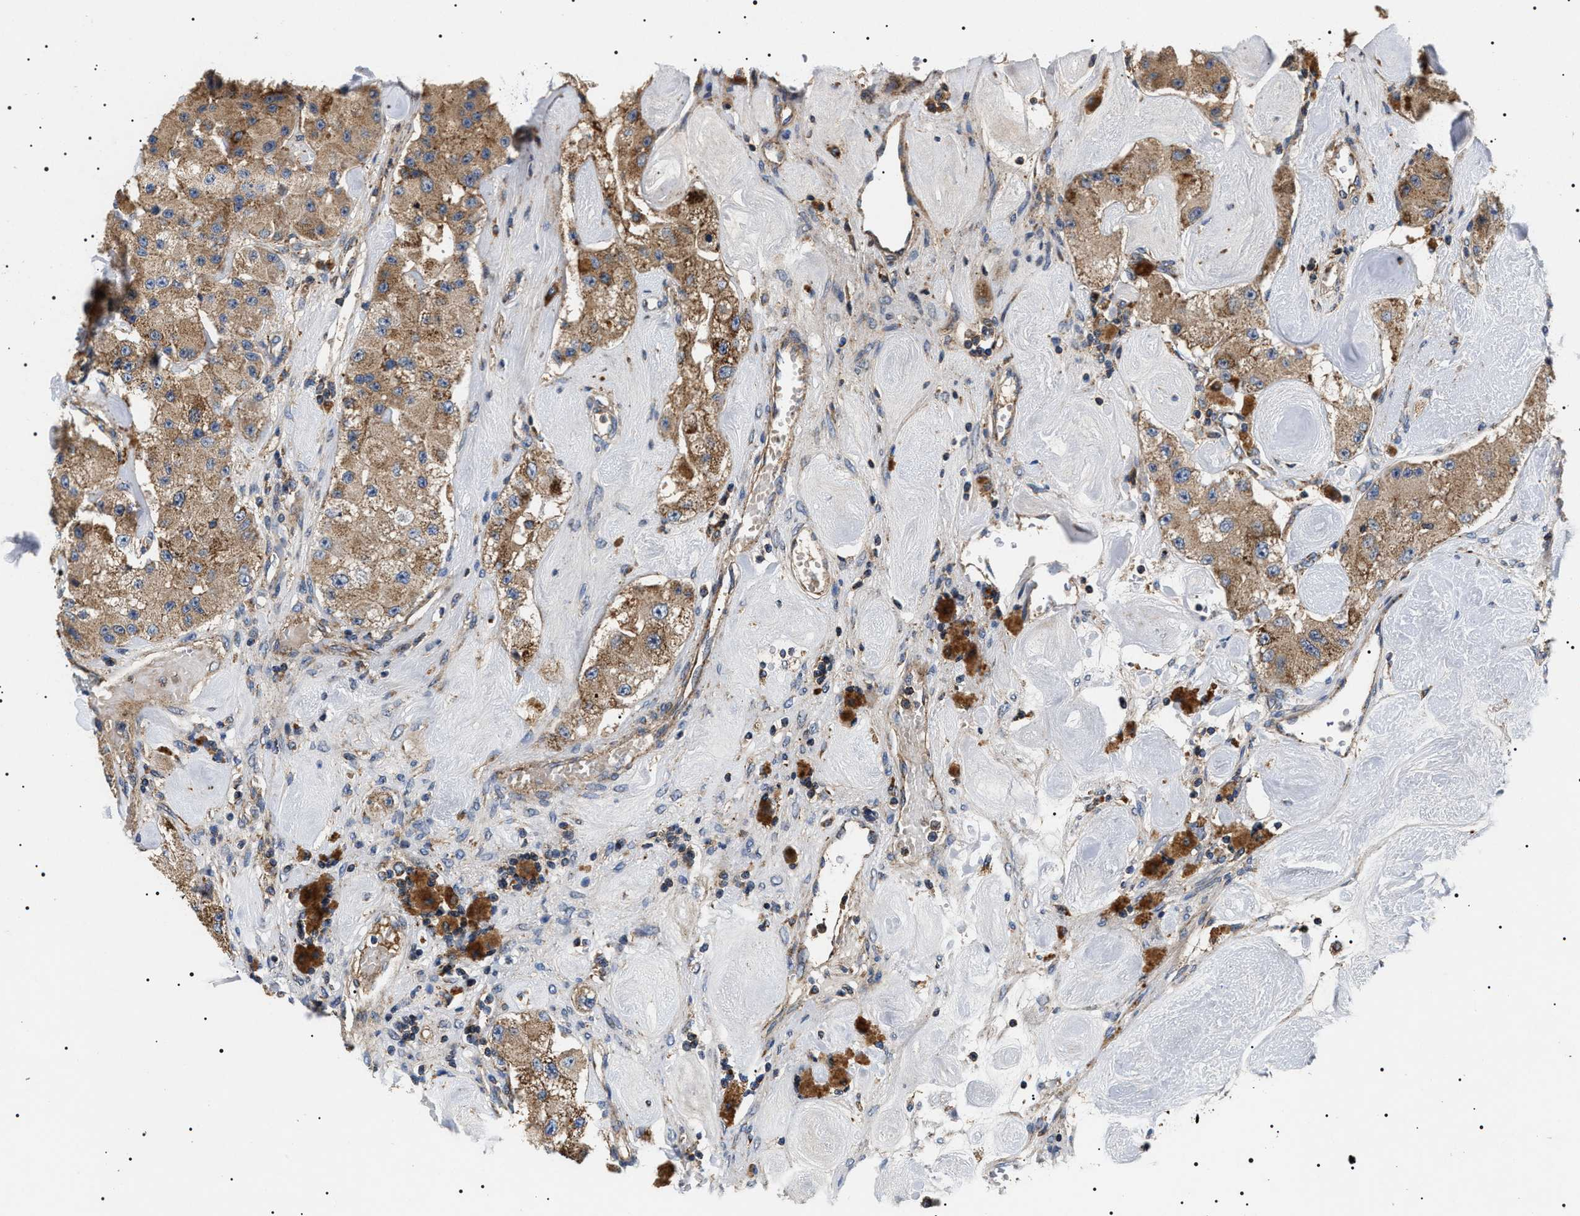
{"staining": {"intensity": "moderate", "quantity": ">75%", "location": "cytoplasmic/membranous"}, "tissue": "carcinoid", "cell_type": "Tumor cells", "image_type": "cancer", "snomed": [{"axis": "morphology", "description": "Carcinoid, malignant, NOS"}, {"axis": "topography", "description": "Pancreas"}], "caption": "A brown stain labels moderate cytoplasmic/membranous expression of a protein in carcinoid tumor cells. Ihc stains the protein in brown and the nuclei are stained blue.", "gene": "OXSM", "patient": {"sex": "male", "age": 41}}